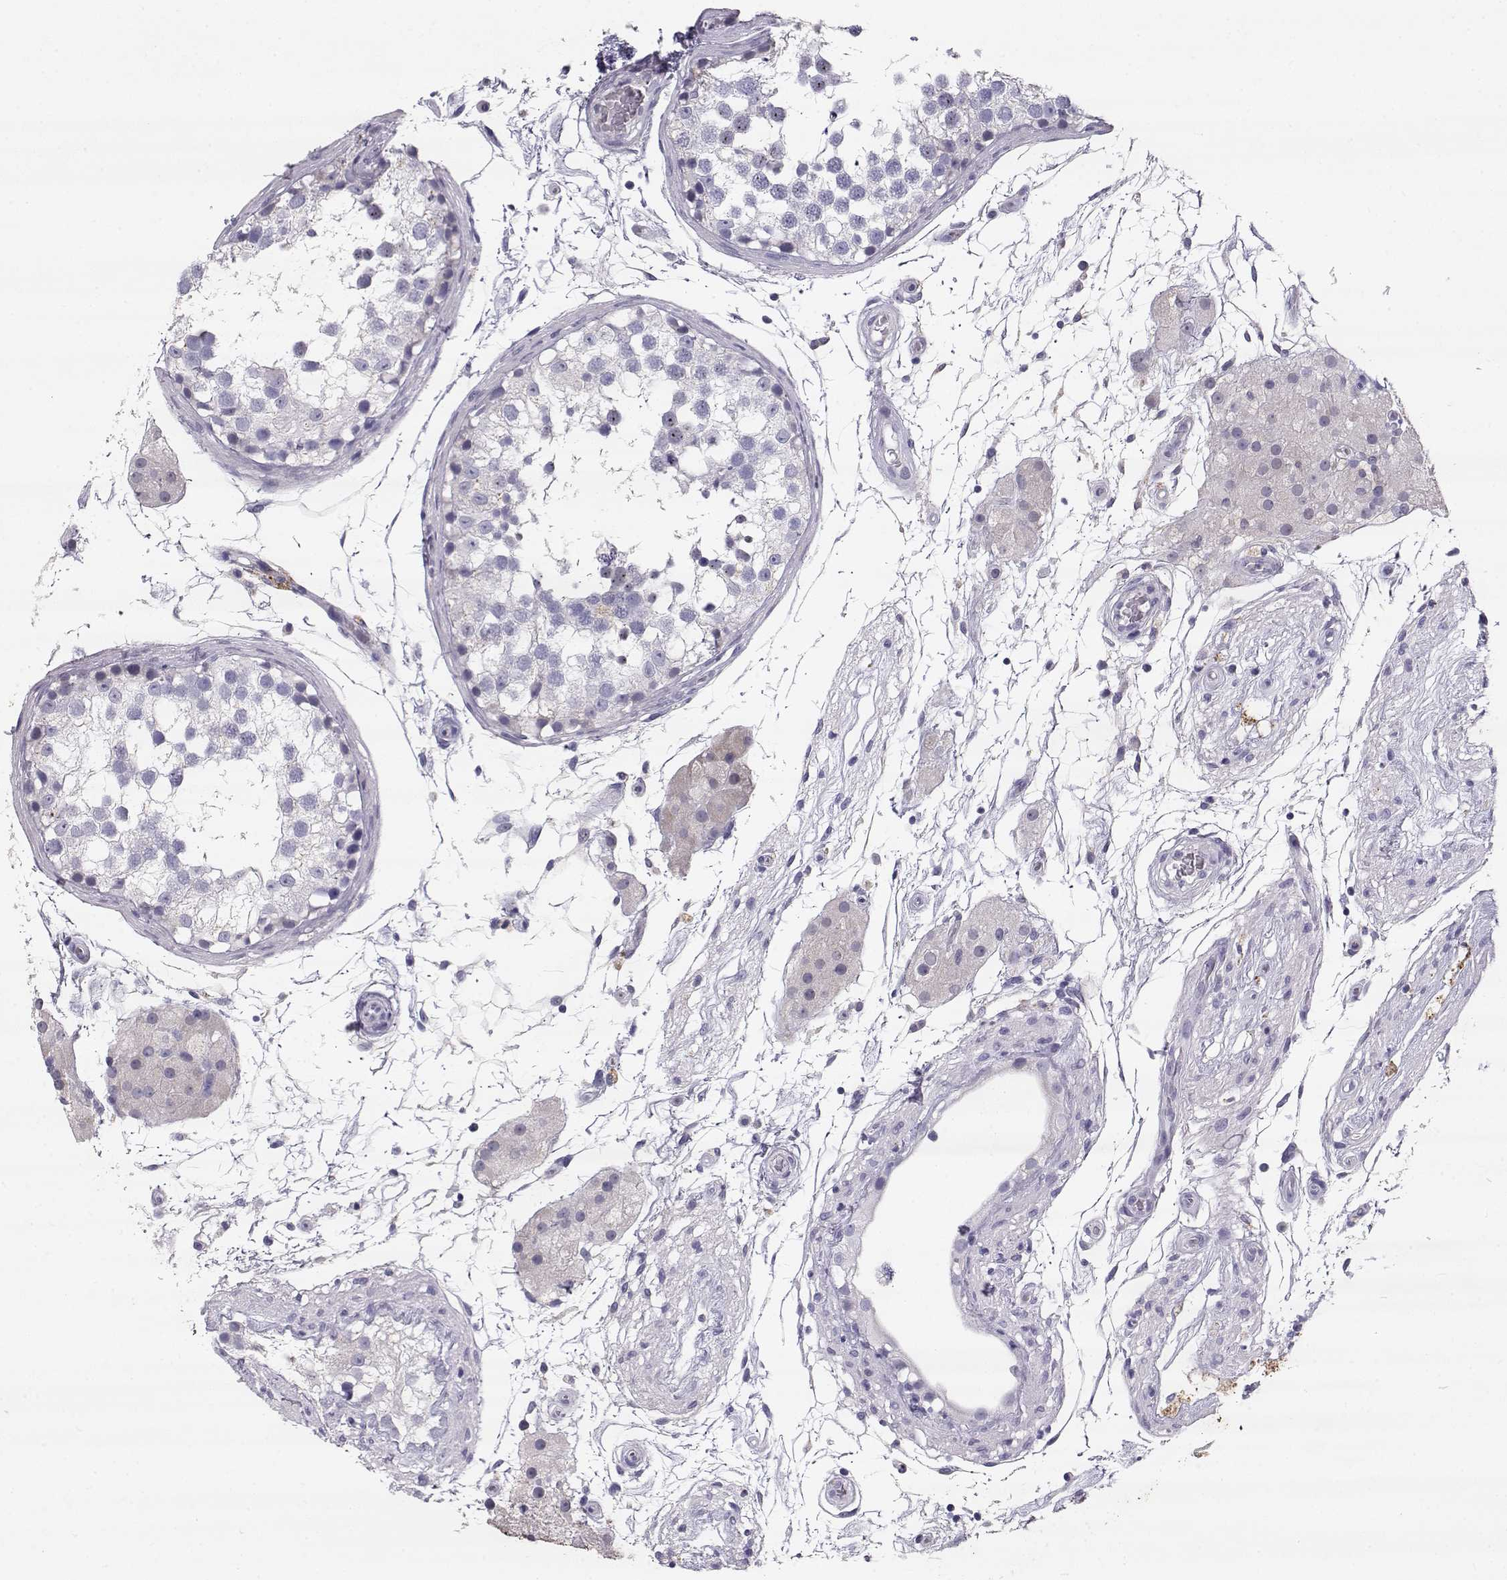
{"staining": {"intensity": "negative", "quantity": "none", "location": "none"}, "tissue": "testis", "cell_type": "Cells in seminiferous ducts", "image_type": "normal", "snomed": [{"axis": "morphology", "description": "Normal tissue, NOS"}, {"axis": "morphology", "description": "Seminoma, NOS"}, {"axis": "topography", "description": "Testis"}], "caption": "This is an IHC histopathology image of unremarkable testis. There is no positivity in cells in seminiferous ducts.", "gene": "RD3", "patient": {"sex": "male", "age": 65}}